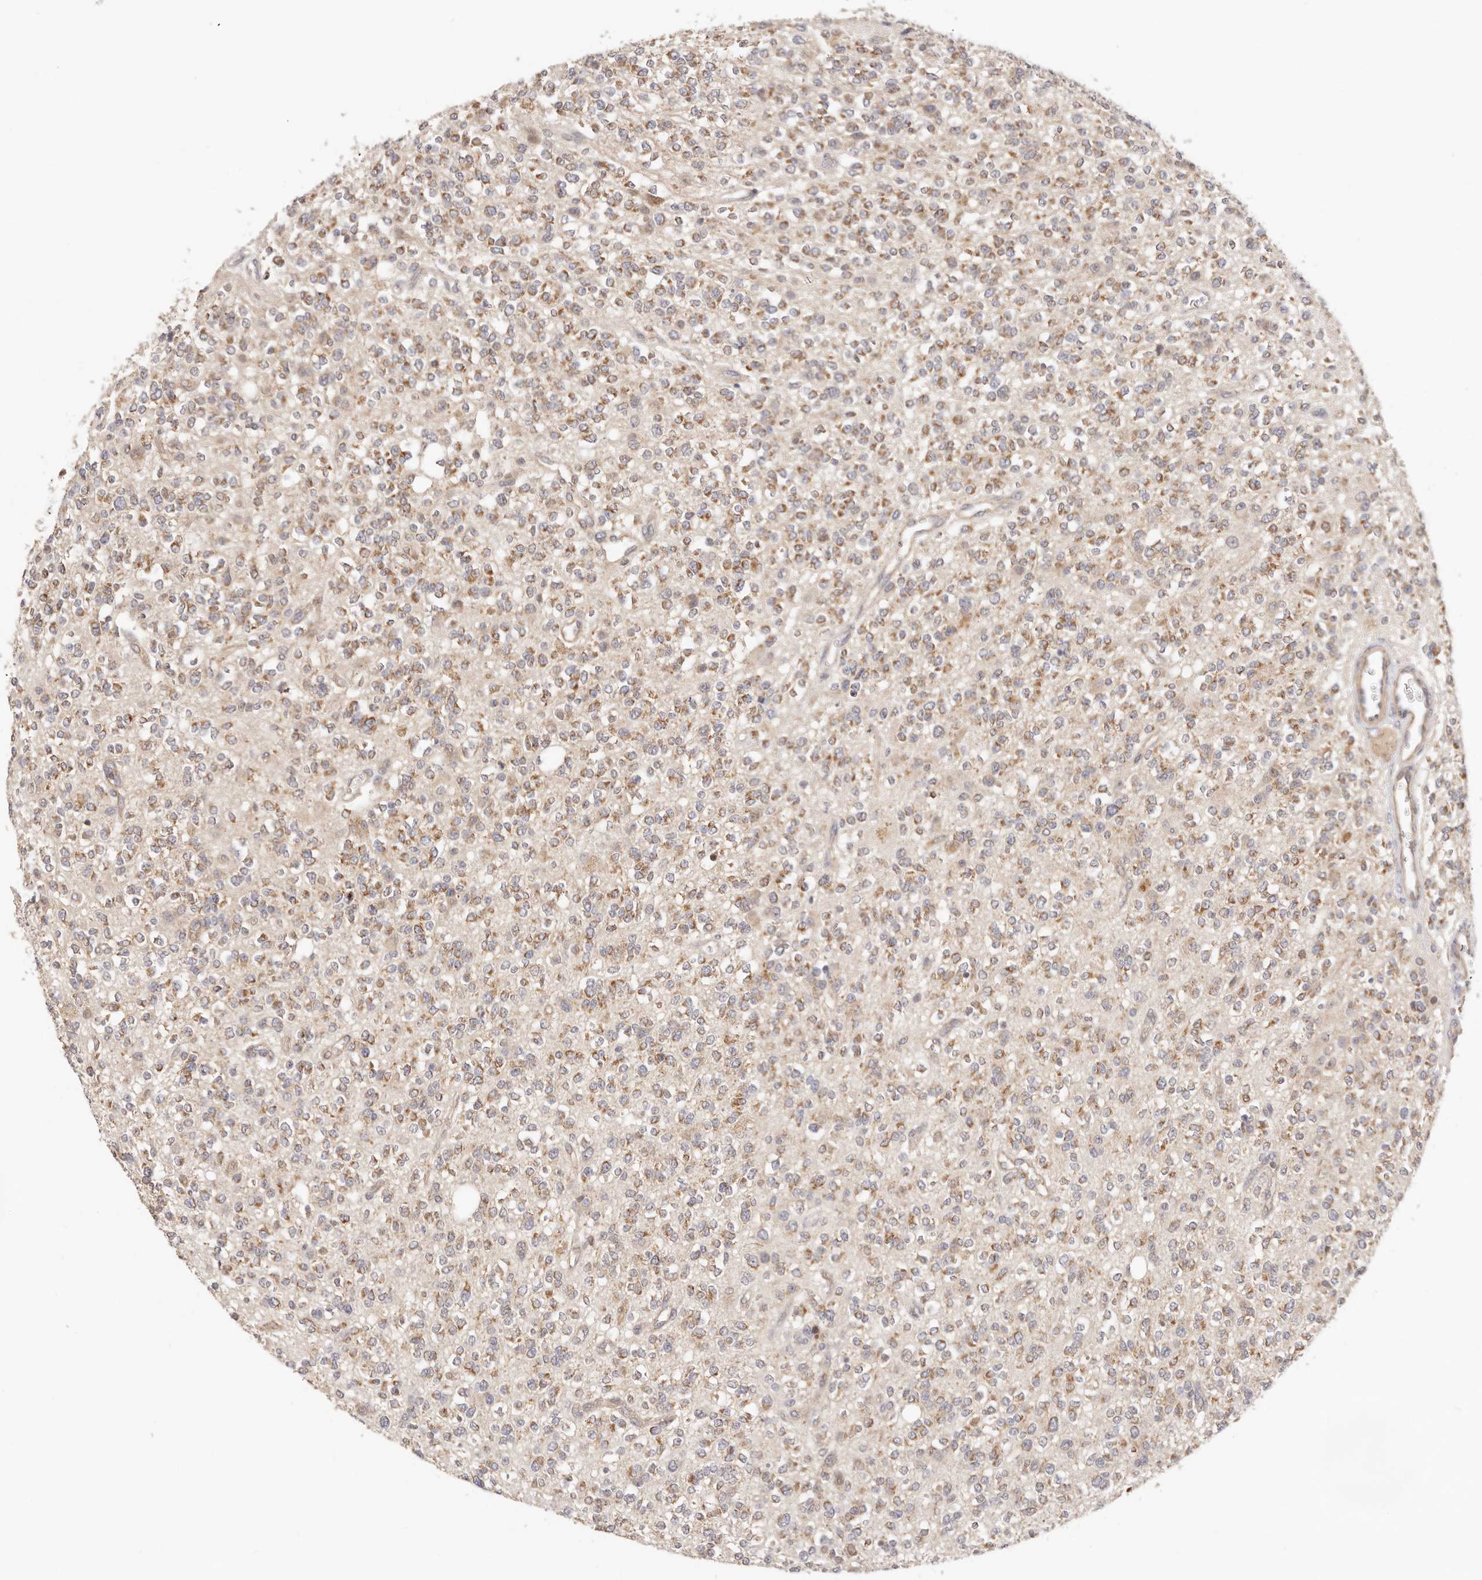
{"staining": {"intensity": "moderate", "quantity": ">75%", "location": "cytoplasmic/membranous"}, "tissue": "glioma", "cell_type": "Tumor cells", "image_type": "cancer", "snomed": [{"axis": "morphology", "description": "Glioma, malignant, High grade"}, {"axis": "topography", "description": "Brain"}], "caption": "IHC of malignant glioma (high-grade) displays medium levels of moderate cytoplasmic/membranous expression in approximately >75% of tumor cells.", "gene": "KCMF1", "patient": {"sex": "male", "age": 34}}